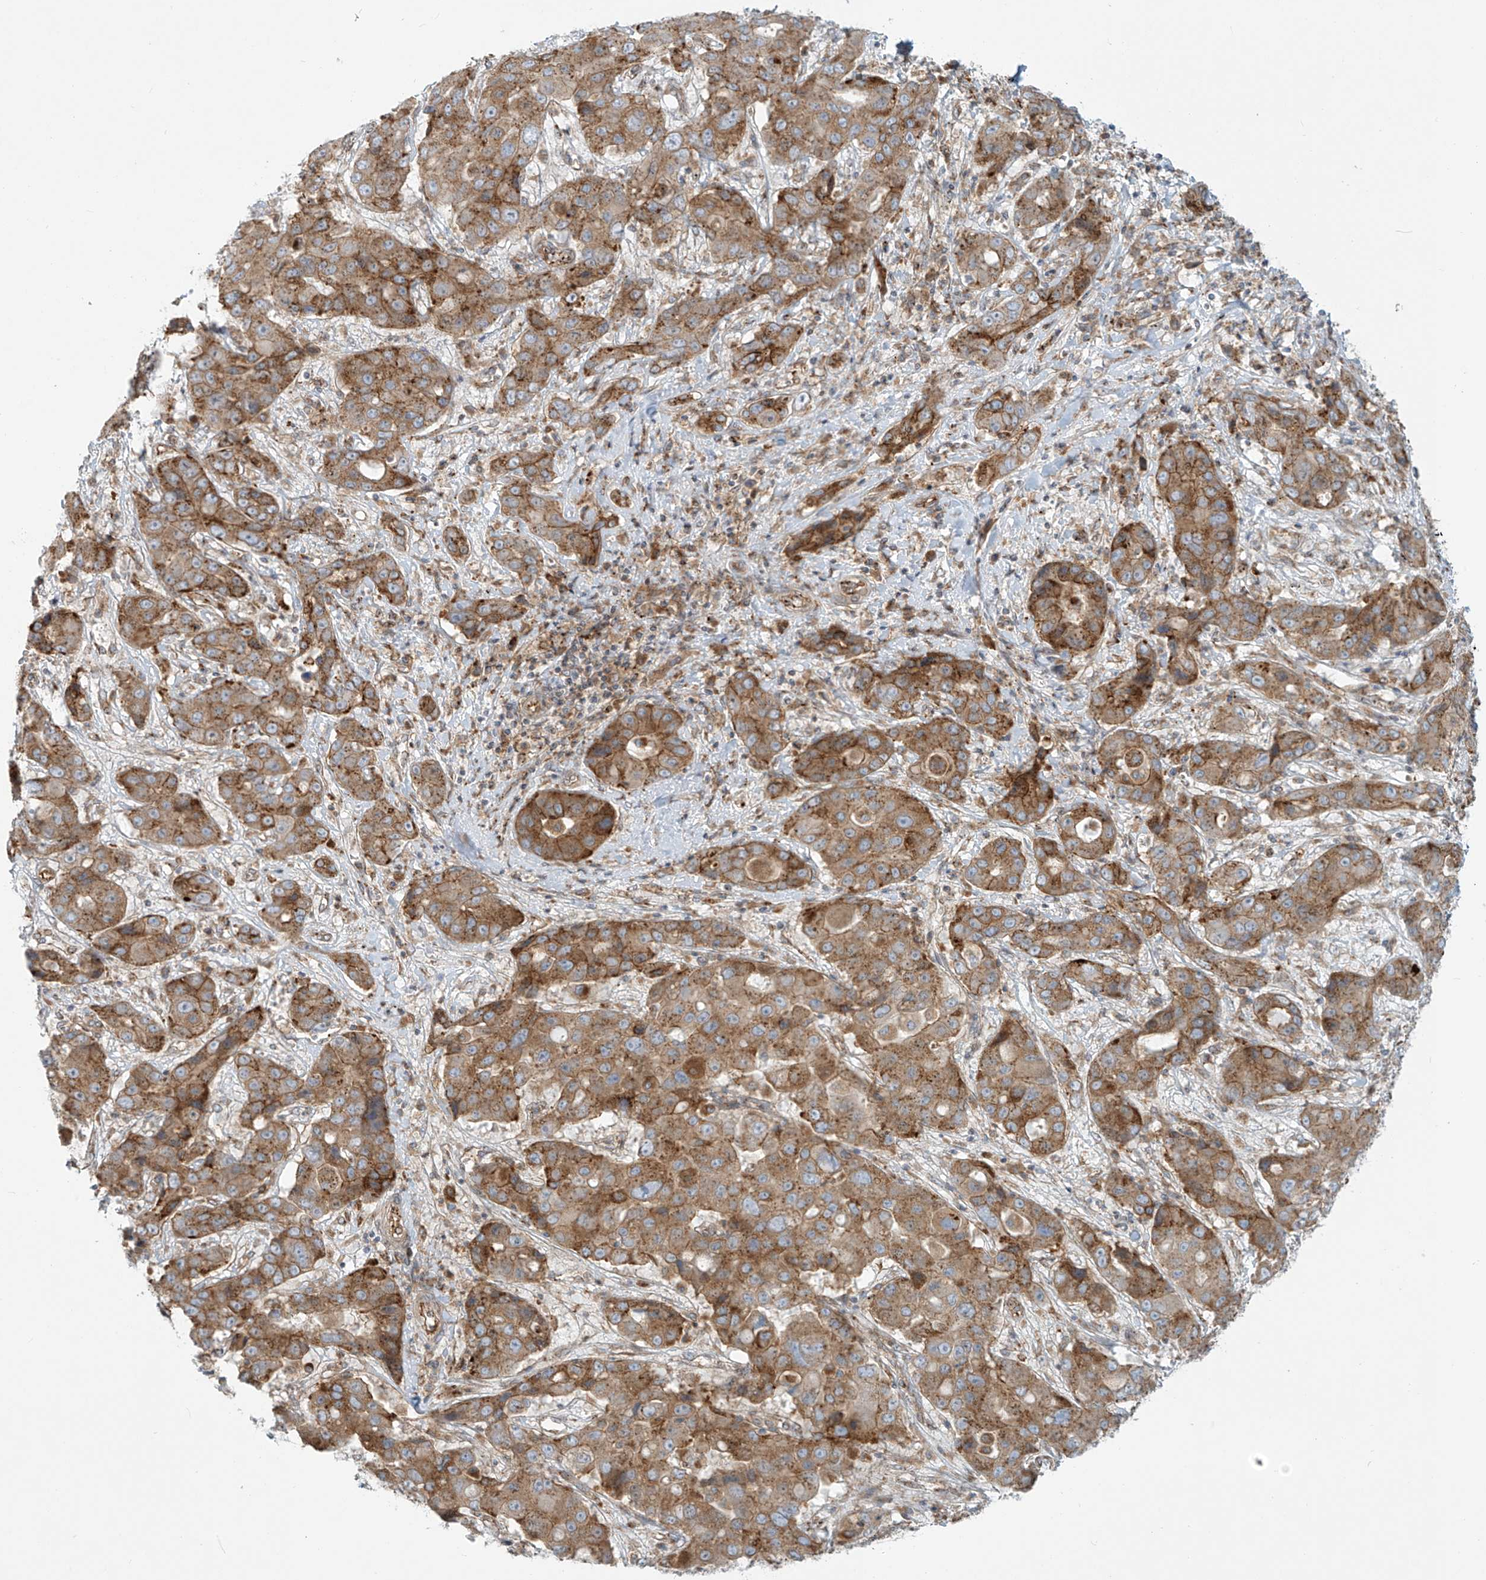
{"staining": {"intensity": "strong", "quantity": "25%-75%", "location": "cytoplasmic/membranous"}, "tissue": "liver cancer", "cell_type": "Tumor cells", "image_type": "cancer", "snomed": [{"axis": "morphology", "description": "Cholangiocarcinoma"}, {"axis": "topography", "description": "Liver"}], "caption": "Tumor cells demonstrate strong cytoplasmic/membranous staining in approximately 25%-75% of cells in cholangiocarcinoma (liver). The staining was performed using DAB (3,3'-diaminobenzidine), with brown indicating positive protein expression. Nuclei are stained blue with hematoxylin.", "gene": "LZTS3", "patient": {"sex": "male", "age": 67}}